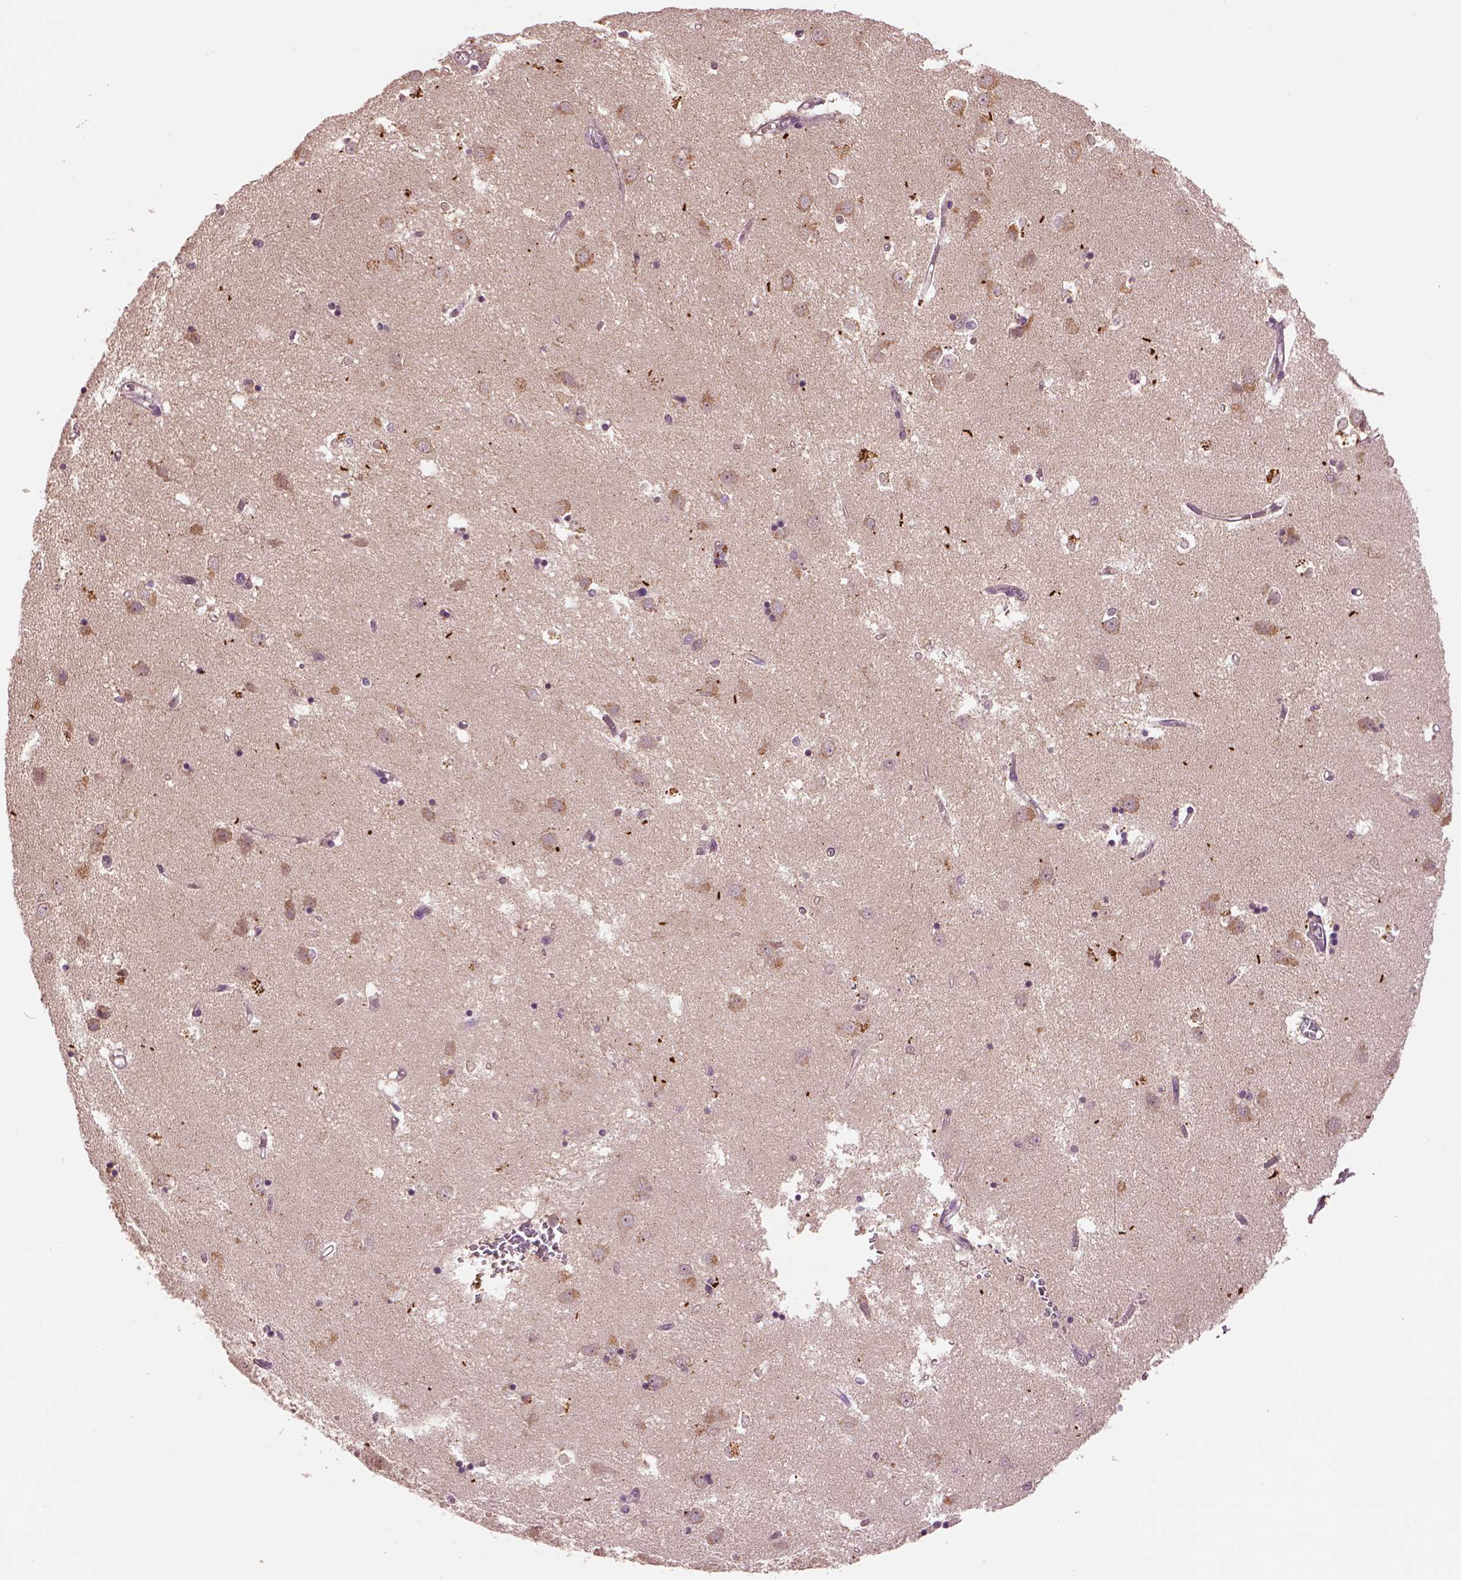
{"staining": {"intensity": "negative", "quantity": "none", "location": "none"}, "tissue": "caudate", "cell_type": "Glial cells", "image_type": "normal", "snomed": [{"axis": "morphology", "description": "Normal tissue, NOS"}, {"axis": "topography", "description": "Lateral ventricle wall"}], "caption": "Immunohistochemistry micrograph of normal human caudate stained for a protein (brown), which demonstrates no staining in glial cells.", "gene": "MTHFS", "patient": {"sex": "male", "age": 54}}